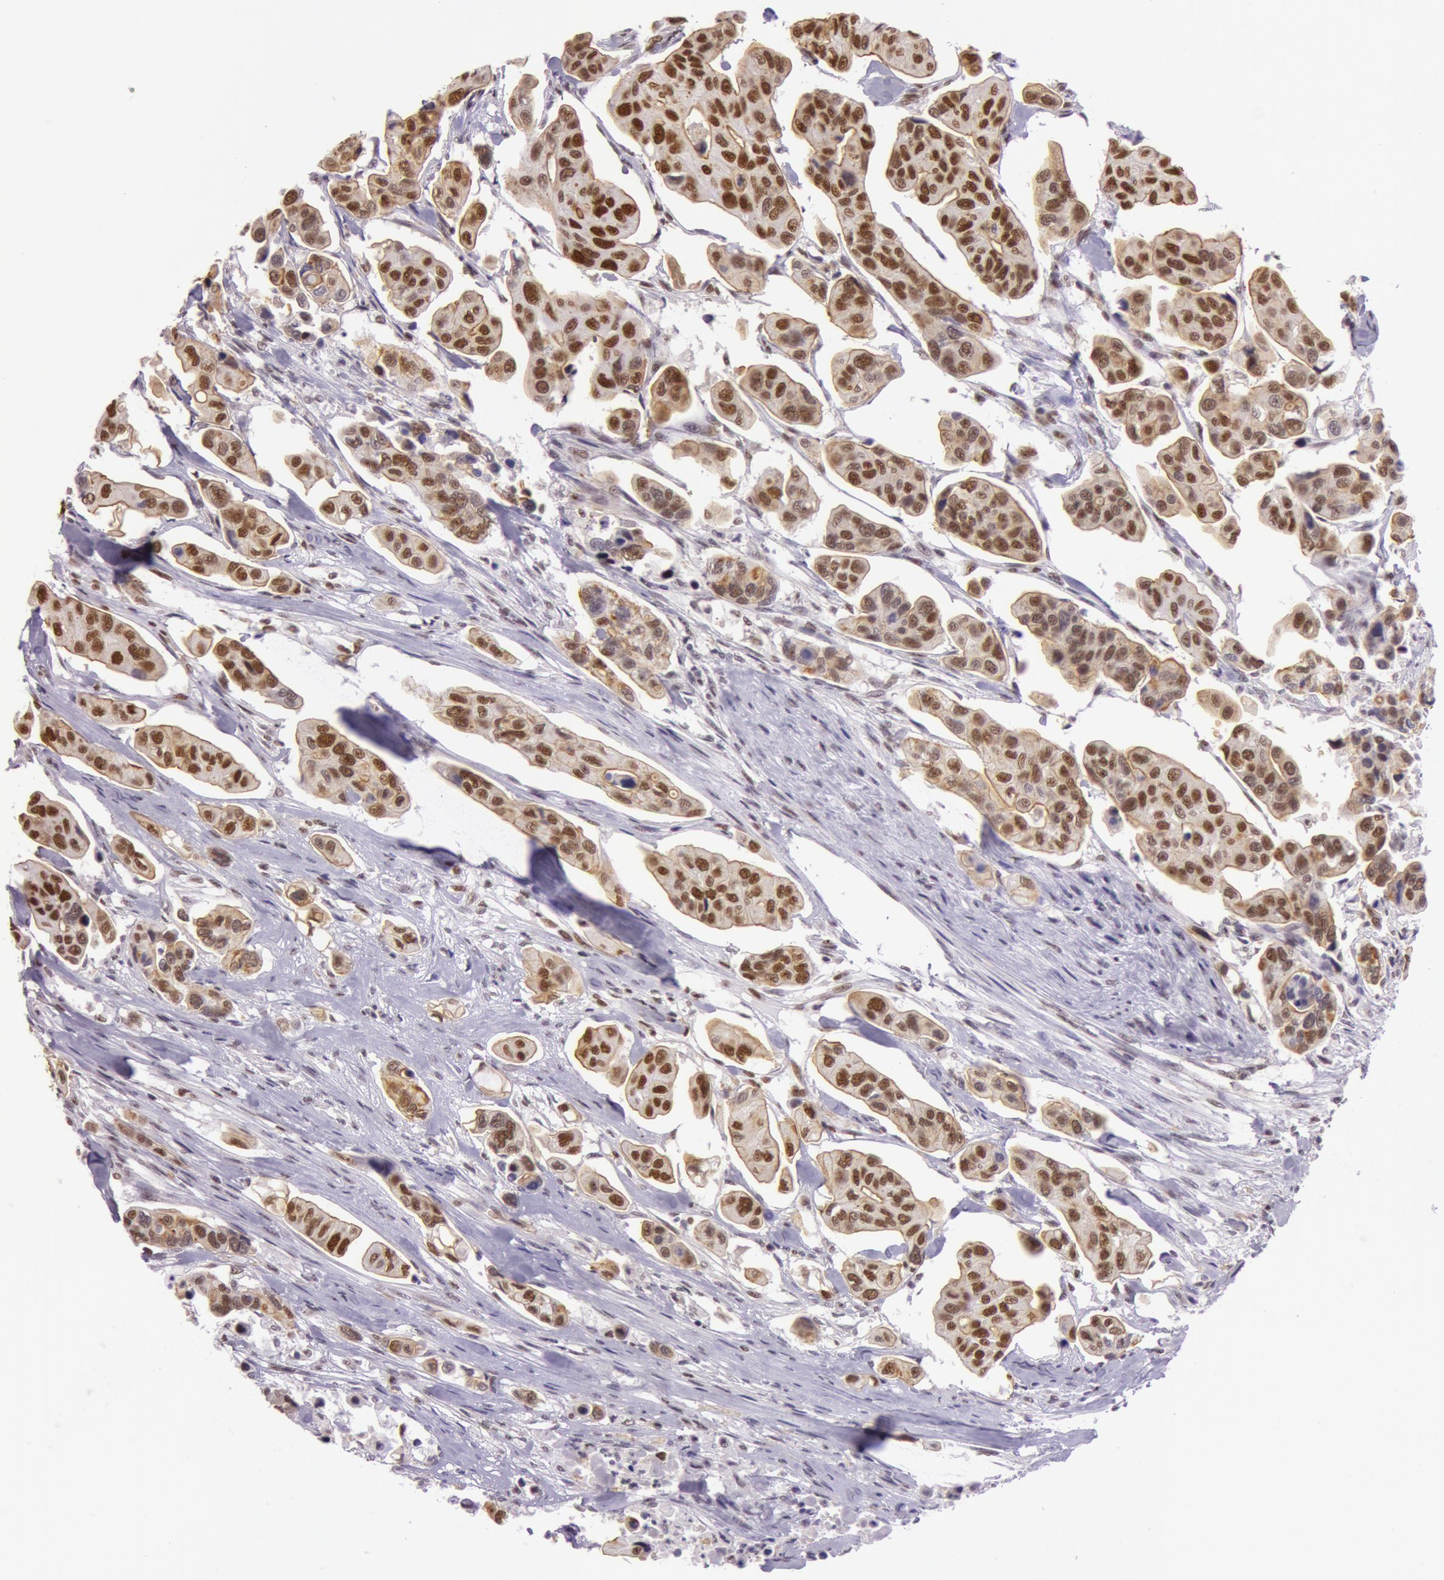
{"staining": {"intensity": "strong", "quantity": ">75%", "location": "nuclear"}, "tissue": "urothelial cancer", "cell_type": "Tumor cells", "image_type": "cancer", "snomed": [{"axis": "morphology", "description": "Adenocarcinoma, NOS"}, {"axis": "topography", "description": "Urinary bladder"}], "caption": "This image shows urothelial cancer stained with immunohistochemistry to label a protein in brown. The nuclear of tumor cells show strong positivity for the protein. Nuclei are counter-stained blue.", "gene": "NBN", "patient": {"sex": "male", "age": 61}}